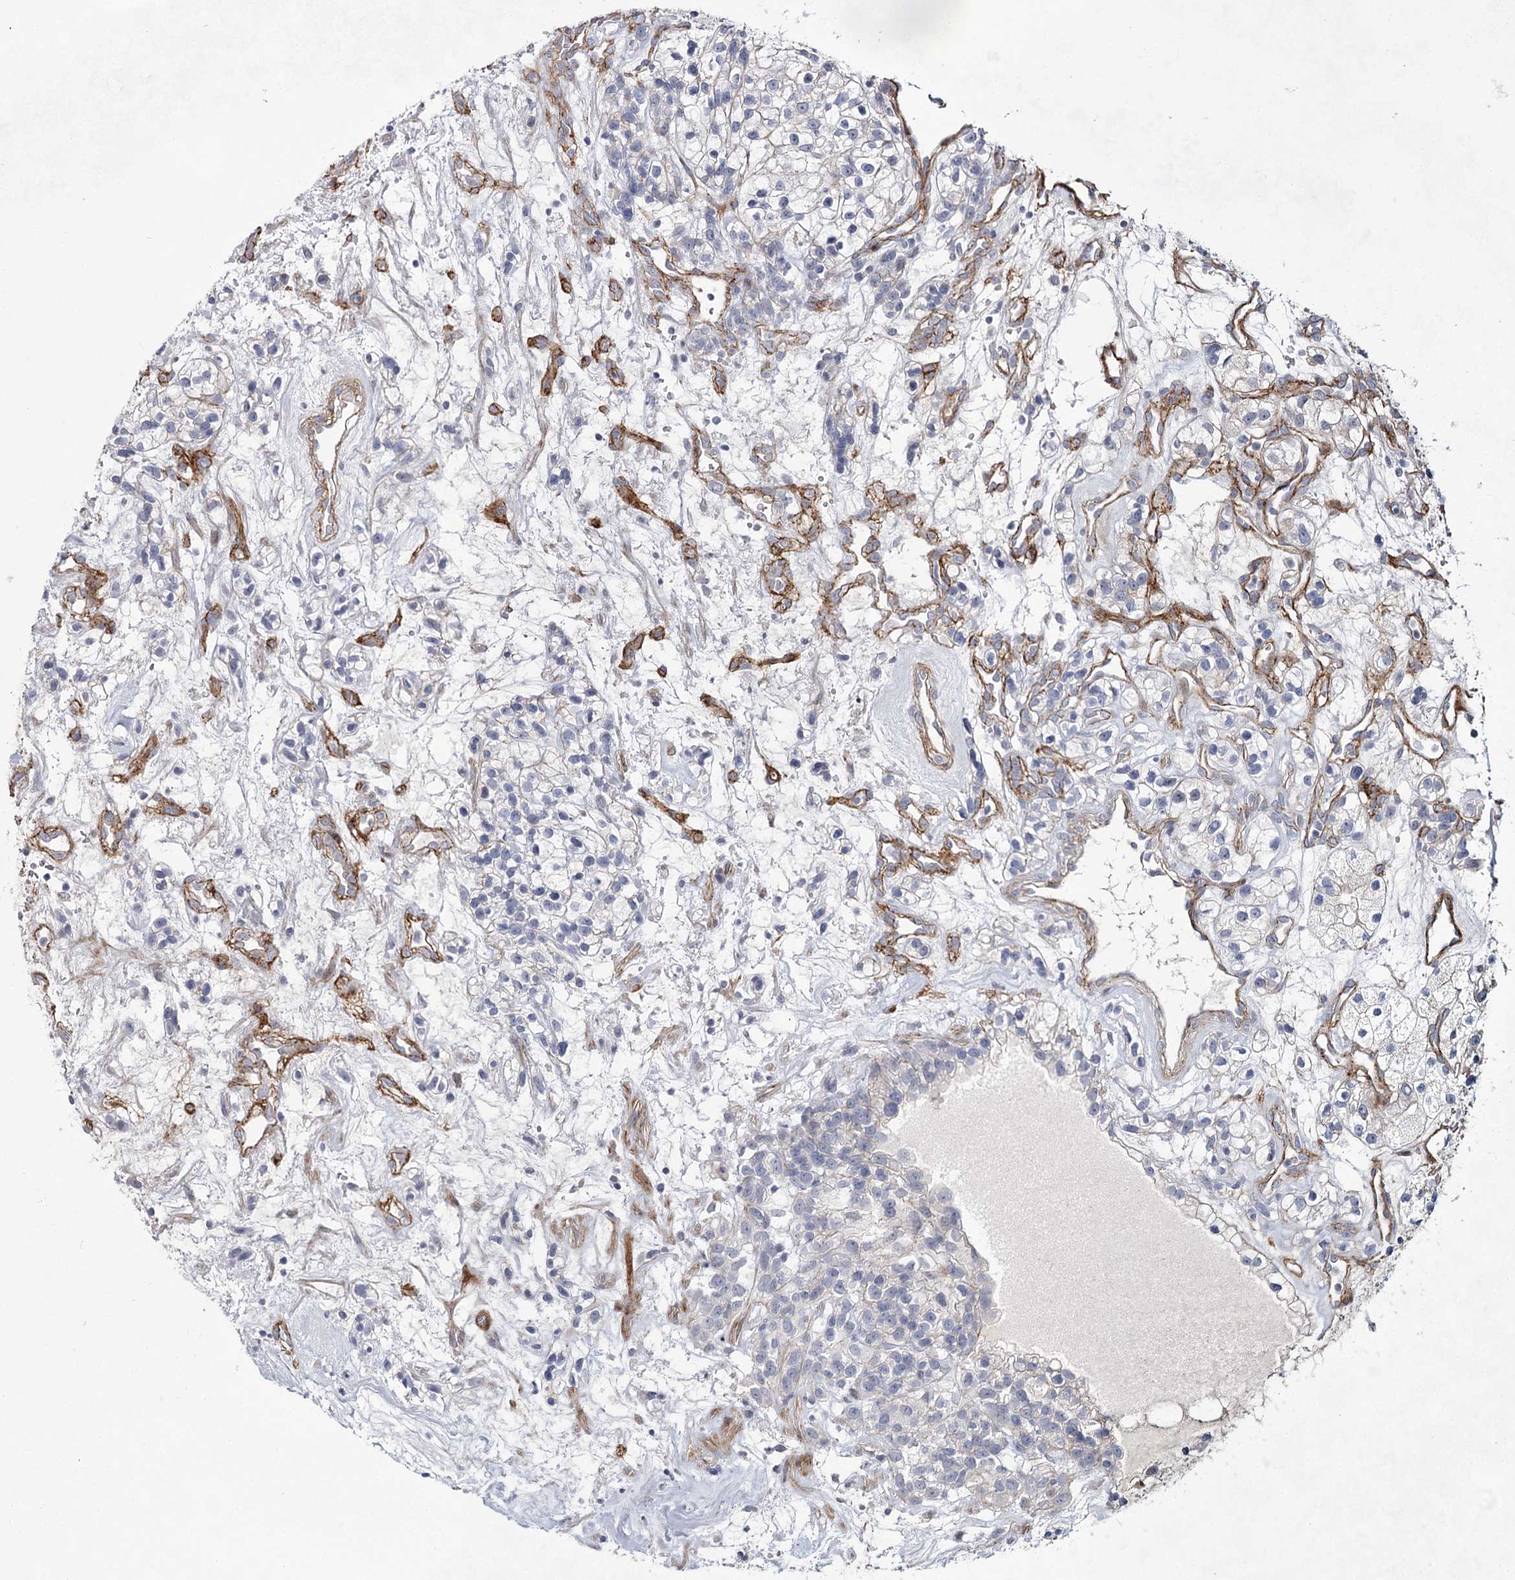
{"staining": {"intensity": "negative", "quantity": "none", "location": "none"}, "tissue": "renal cancer", "cell_type": "Tumor cells", "image_type": "cancer", "snomed": [{"axis": "morphology", "description": "Adenocarcinoma, NOS"}, {"axis": "topography", "description": "Kidney"}], "caption": "Micrograph shows no protein positivity in tumor cells of adenocarcinoma (renal) tissue.", "gene": "ATL2", "patient": {"sex": "female", "age": 57}}